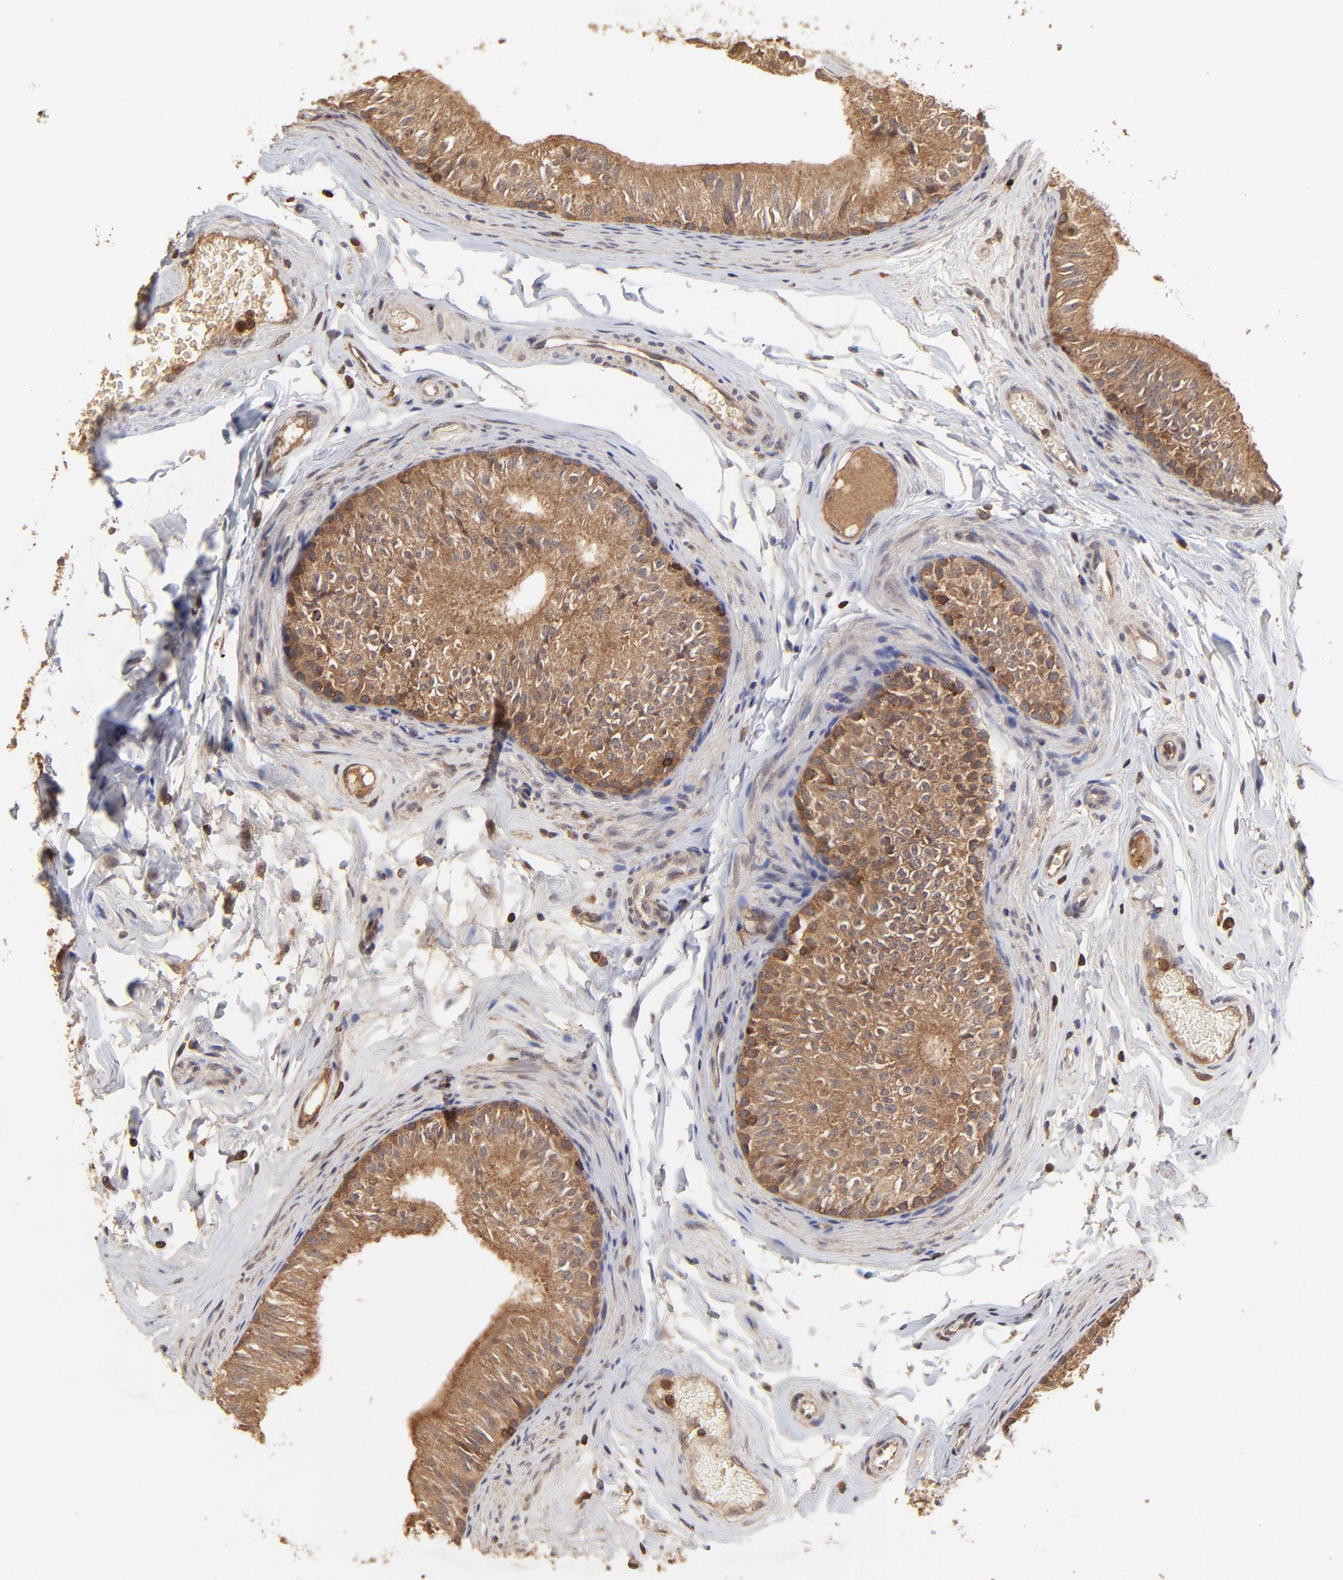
{"staining": {"intensity": "moderate", "quantity": ">75%", "location": "cytoplasmic/membranous"}, "tissue": "epididymis", "cell_type": "Glandular cells", "image_type": "normal", "snomed": [{"axis": "morphology", "description": "Normal tissue, NOS"}, {"axis": "topography", "description": "Testis"}, {"axis": "topography", "description": "Epididymis"}], "caption": "Immunohistochemistry (IHC) staining of normal epididymis, which reveals medium levels of moderate cytoplasmic/membranous positivity in approximately >75% of glandular cells indicating moderate cytoplasmic/membranous protein staining. The staining was performed using DAB (3,3'-diaminobenzidine) (brown) for protein detection and nuclei were counterstained in hematoxylin (blue).", "gene": "STON2", "patient": {"sex": "male", "age": 36}}